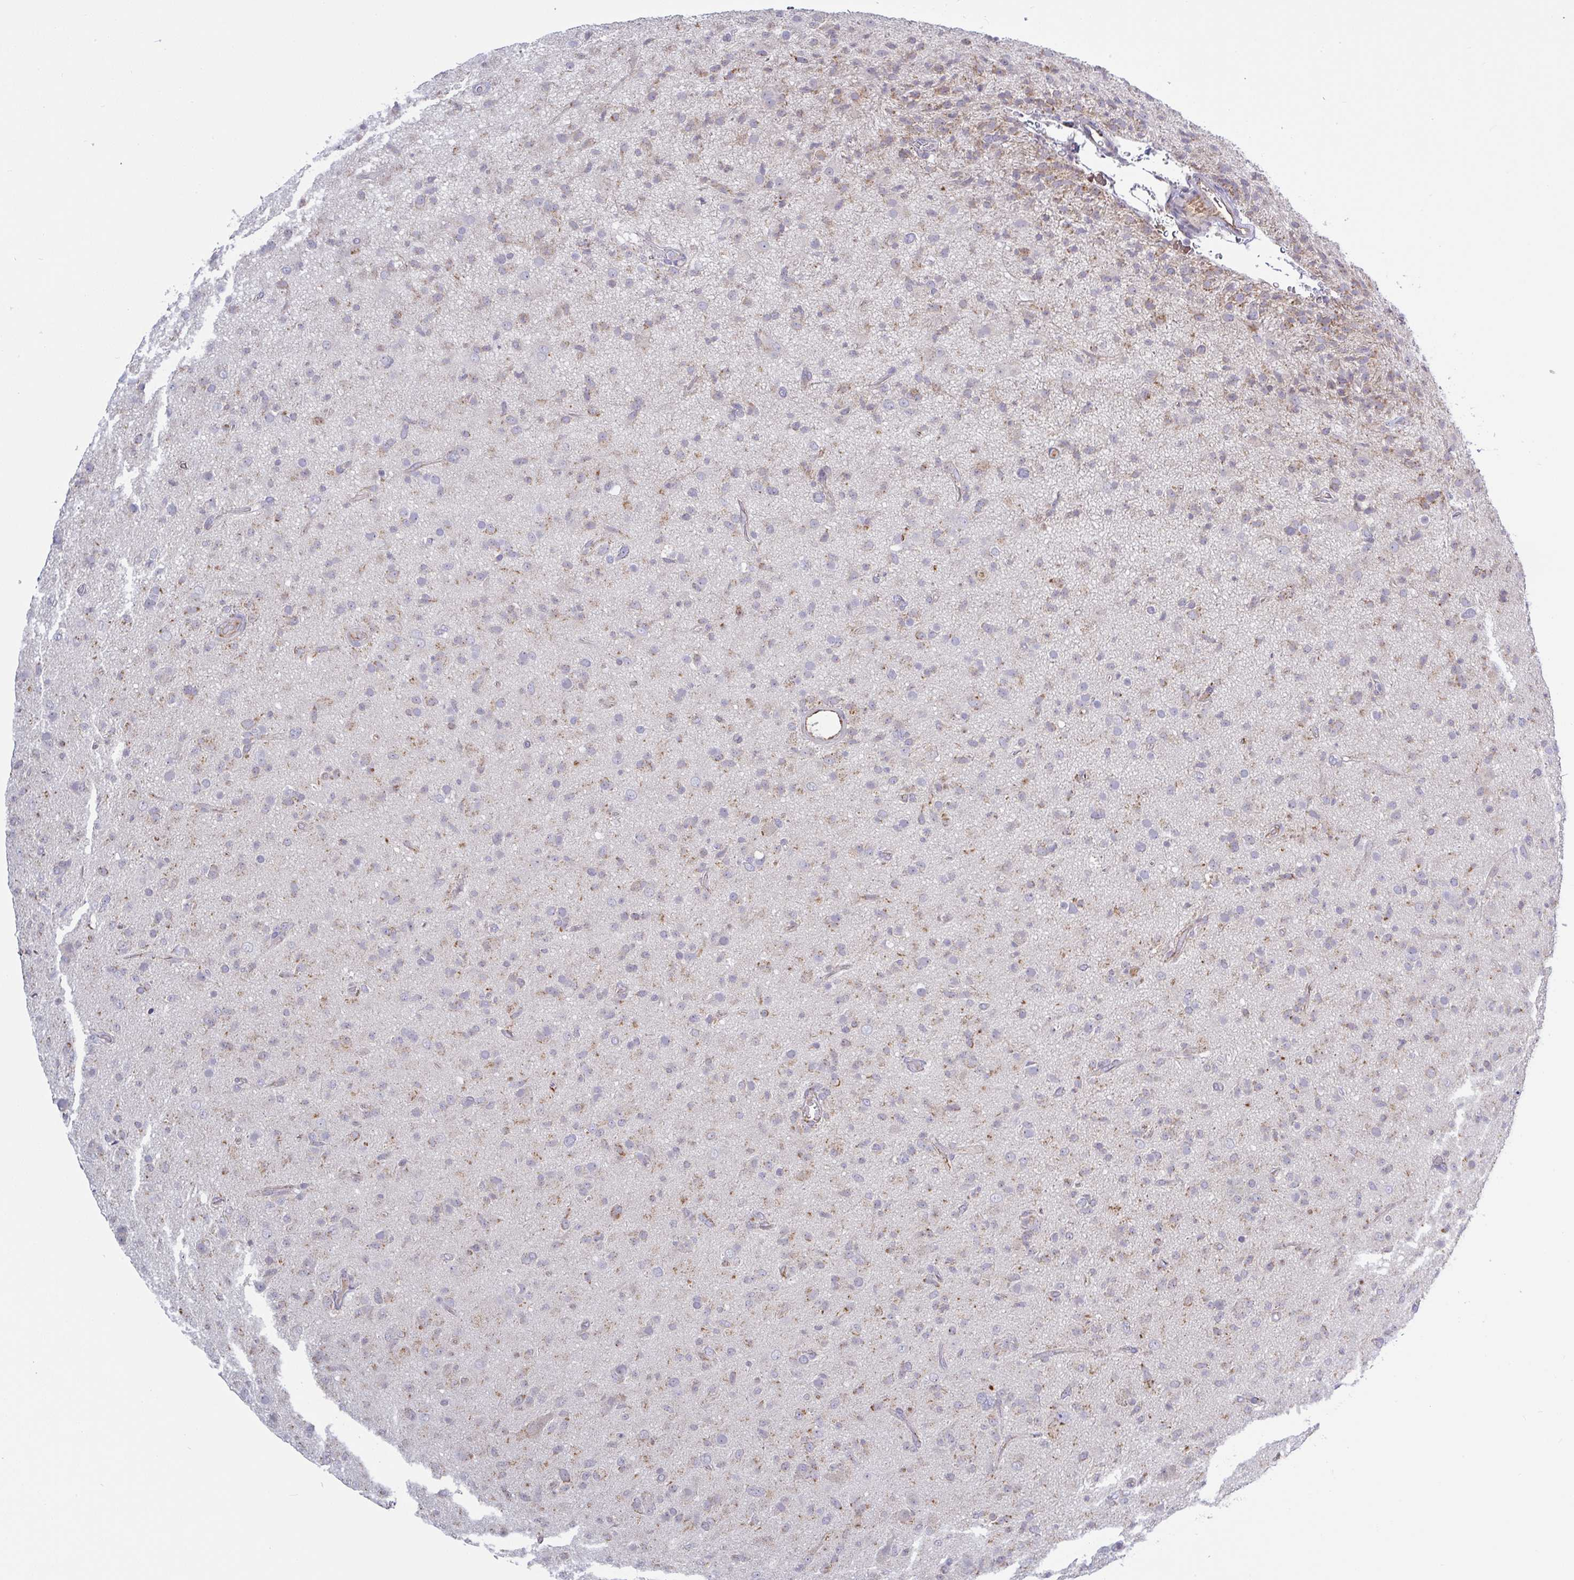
{"staining": {"intensity": "weak", "quantity": "<25%", "location": "cytoplasmic/membranous"}, "tissue": "glioma", "cell_type": "Tumor cells", "image_type": "cancer", "snomed": [{"axis": "morphology", "description": "Glioma, malignant, Low grade"}, {"axis": "topography", "description": "Brain"}], "caption": "The photomicrograph reveals no significant positivity in tumor cells of malignant glioma (low-grade). (DAB IHC with hematoxylin counter stain).", "gene": "PLCD4", "patient": {"sex": "male", "age": 65}}